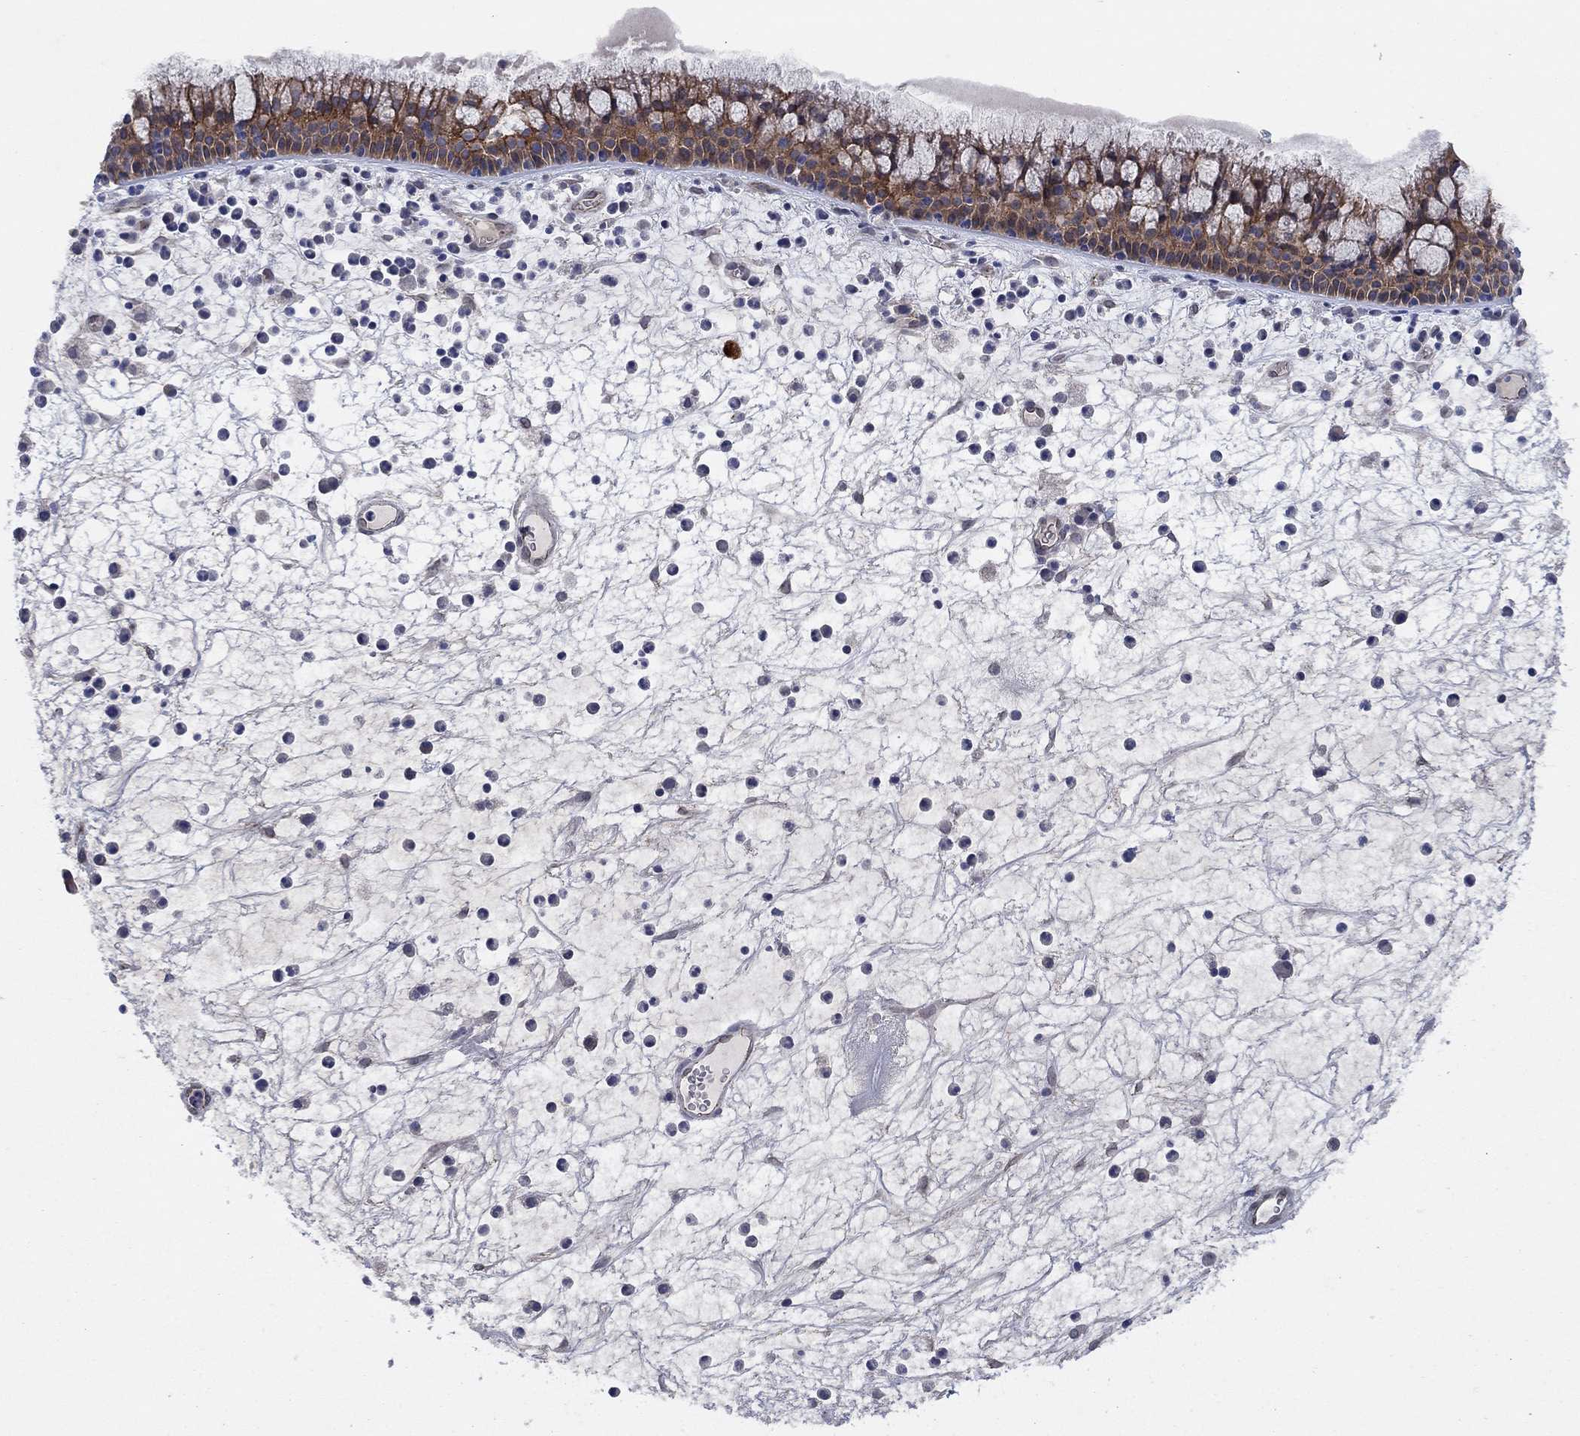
{"staining": {"intensity": "moderate", "quantity": ">75%", "location": "cytoplasmic/membranous"}, "tissue": "nasopharynx", "cell_type": "Respiratory epithelial cells", "image_type": "normal", "snomed": [{"axis": "morphology", "description": "Normal tissue, NOS"}, {"axis": "topography", "description": "Nasopharynx"}], "caption": "Nasopharynx stained with DAB IHC reveals medium levels of moderate cytoplasmic/membranous staining in approximately >75% of respiratory epithelial cells. Using DAB (brown) and hematoxylin (blue) stains, captured at high magnification using brightfield microscopy.", "gene": "EMC9", "patient": {"sex": "female", "age": 73}}